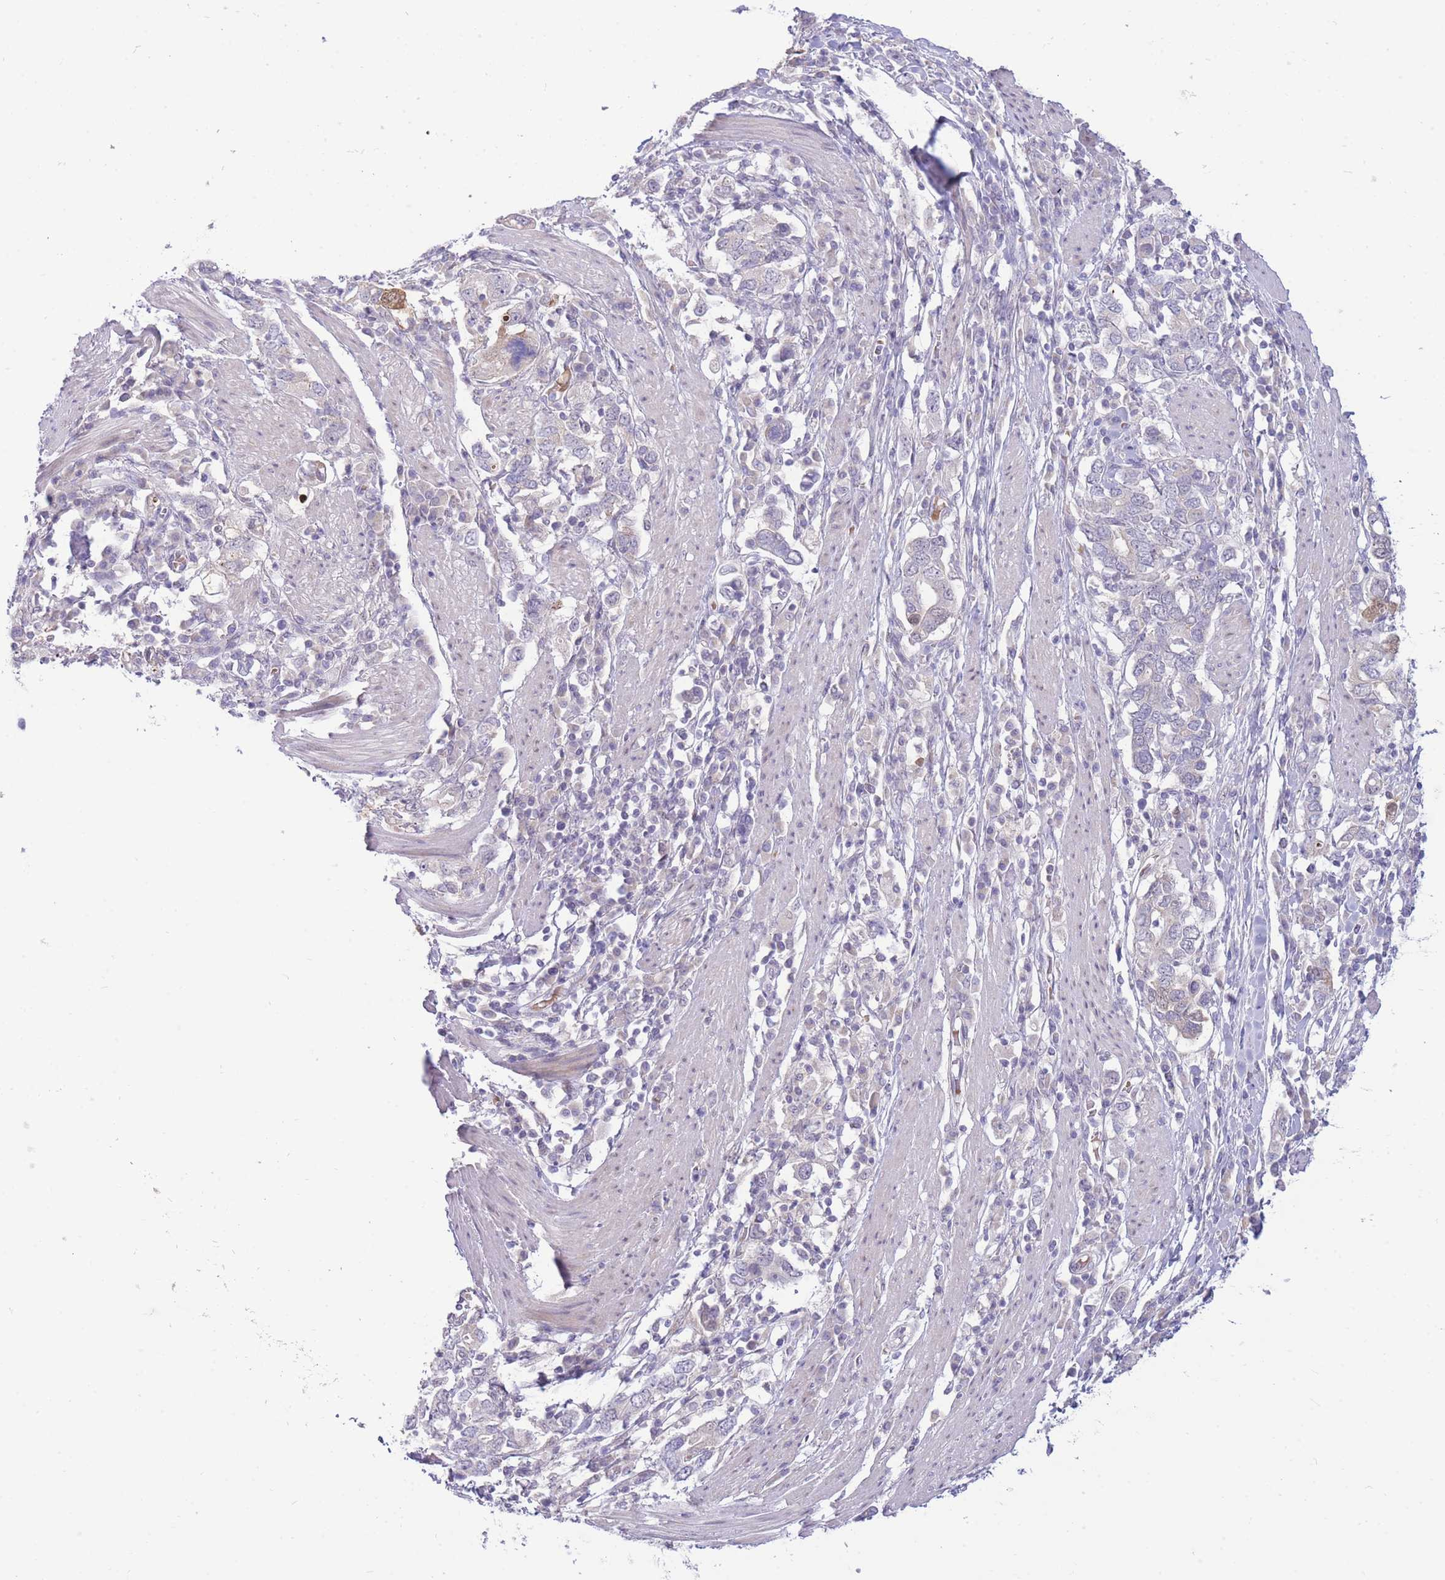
{"staining": {"intensity": "negative", "quantity": "none", "location": "none"}, "tissue": "stomach cancer", "cell_type": "Tumor cells", "image_type": "cancer", "snomed": [{"axis": "morphology", "description": "Adenocarcinoma, NOS"}, {"axis": "topography", "description": "Stomach, upper"}, {"axis": "topography", "description": "Stomach"}], "caption": "This histopathology image is of stomach cancer (adenocarcinoma) stained with immunohistochemistry (IHC) to label a protein in brown with the nuclei are counter-stained blue. There is no staining in tumor cells. (DAB (3,3'-diaminobenzidine) immunohistochemistry, high magnification).", "gene": "FBXO46", "patient": {"sex": "male", "age": 62}}